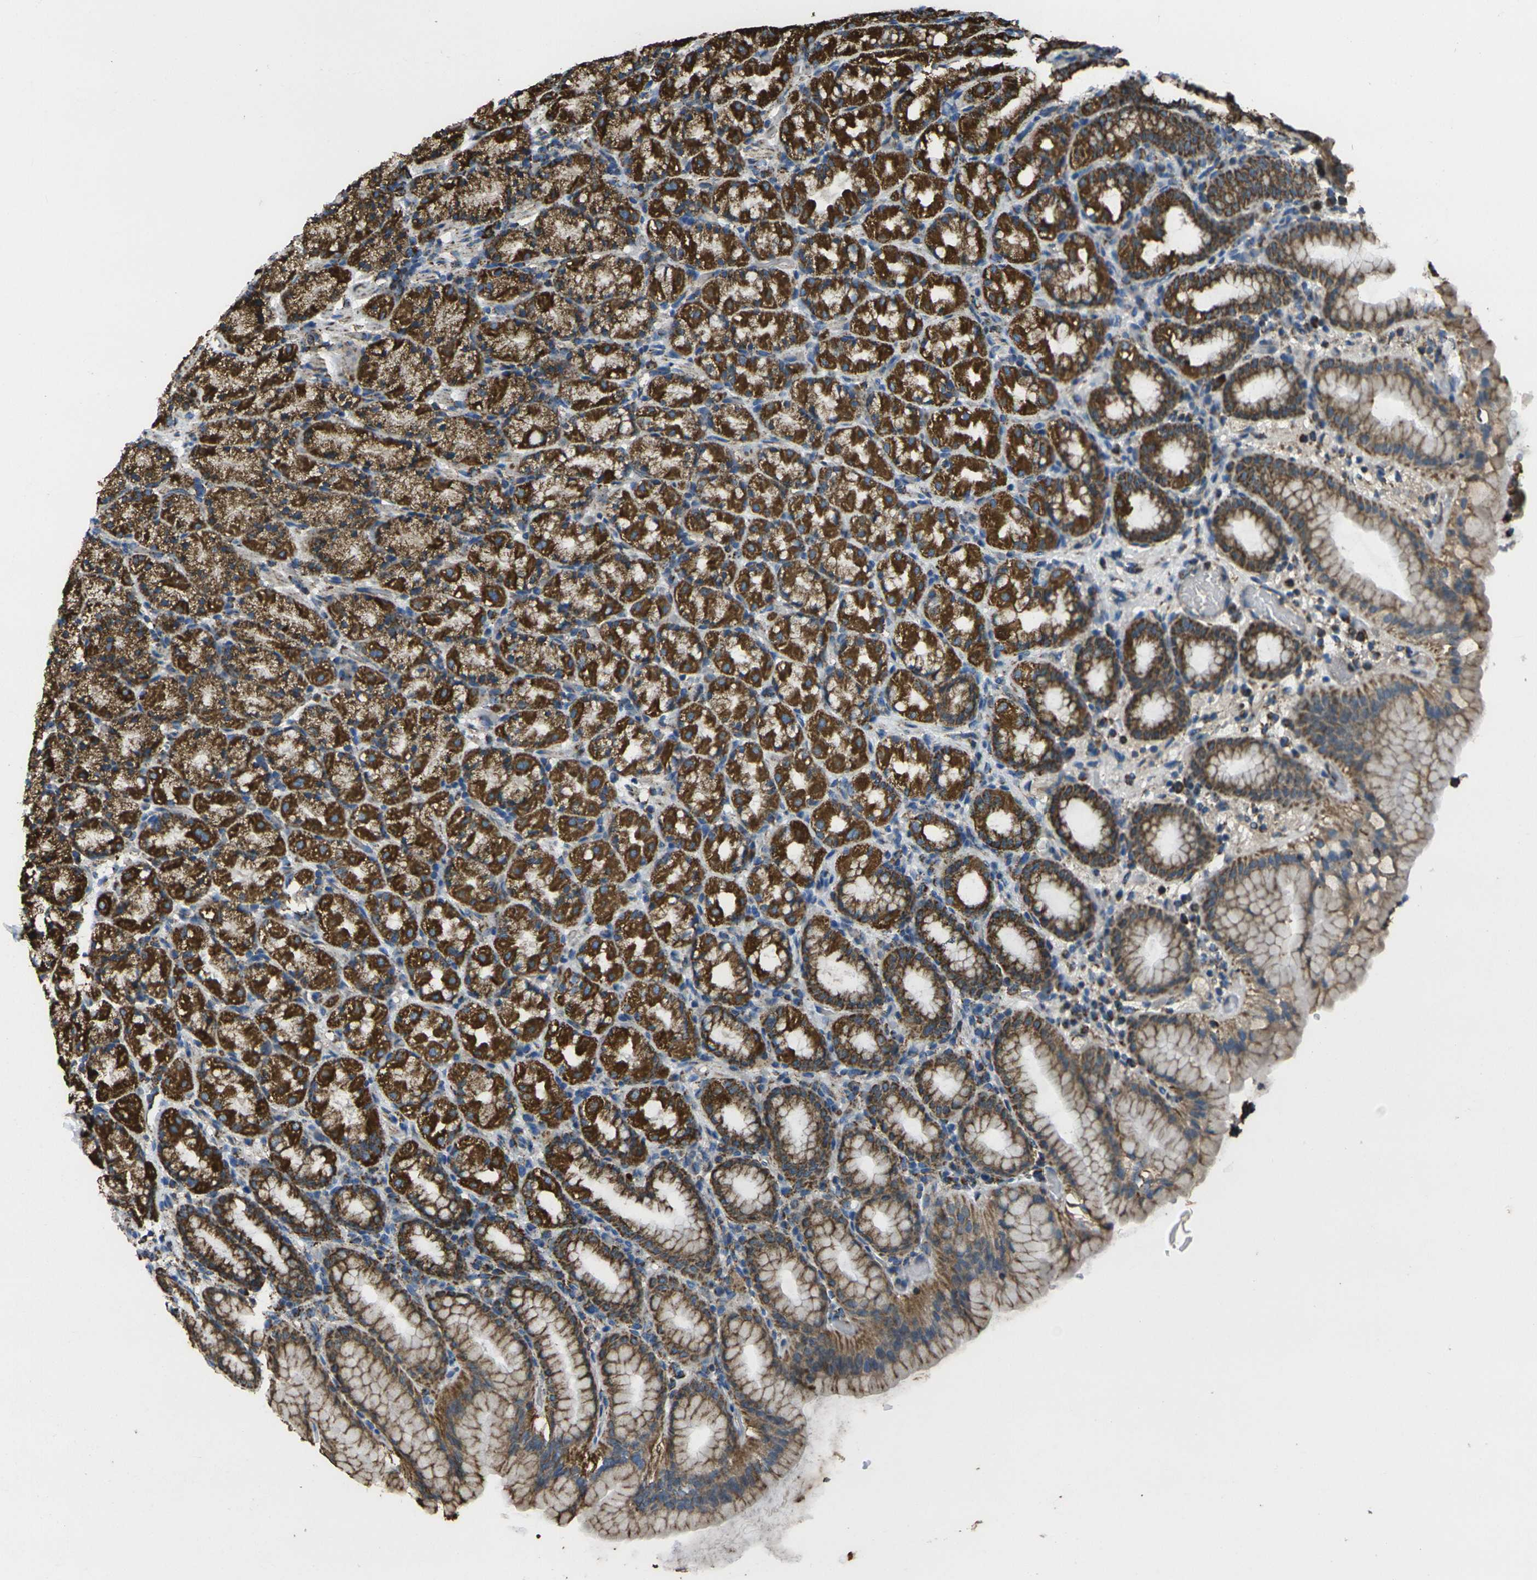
{"staining": {"intensity": "strong", "quantity": ">75%", "location": "cytoplasmic/membranous"}, "tissue": "stomach", "cell_type": "Glandular cells", "image_type": "normal", "snomed": [{"axis": "morphology", "description": "Normal tissue, NOS"}, {"axis": "topography", "description": "Stomach, upper"}], "caption": "Protein staining of unremarkable stomach shows strong cytoplasmic/membranous positivity in about >75% of glandular cells. Nuclei are stained in blue.", "gene": "KLHL5", "patient": {"sex": "male", "age": 68}}